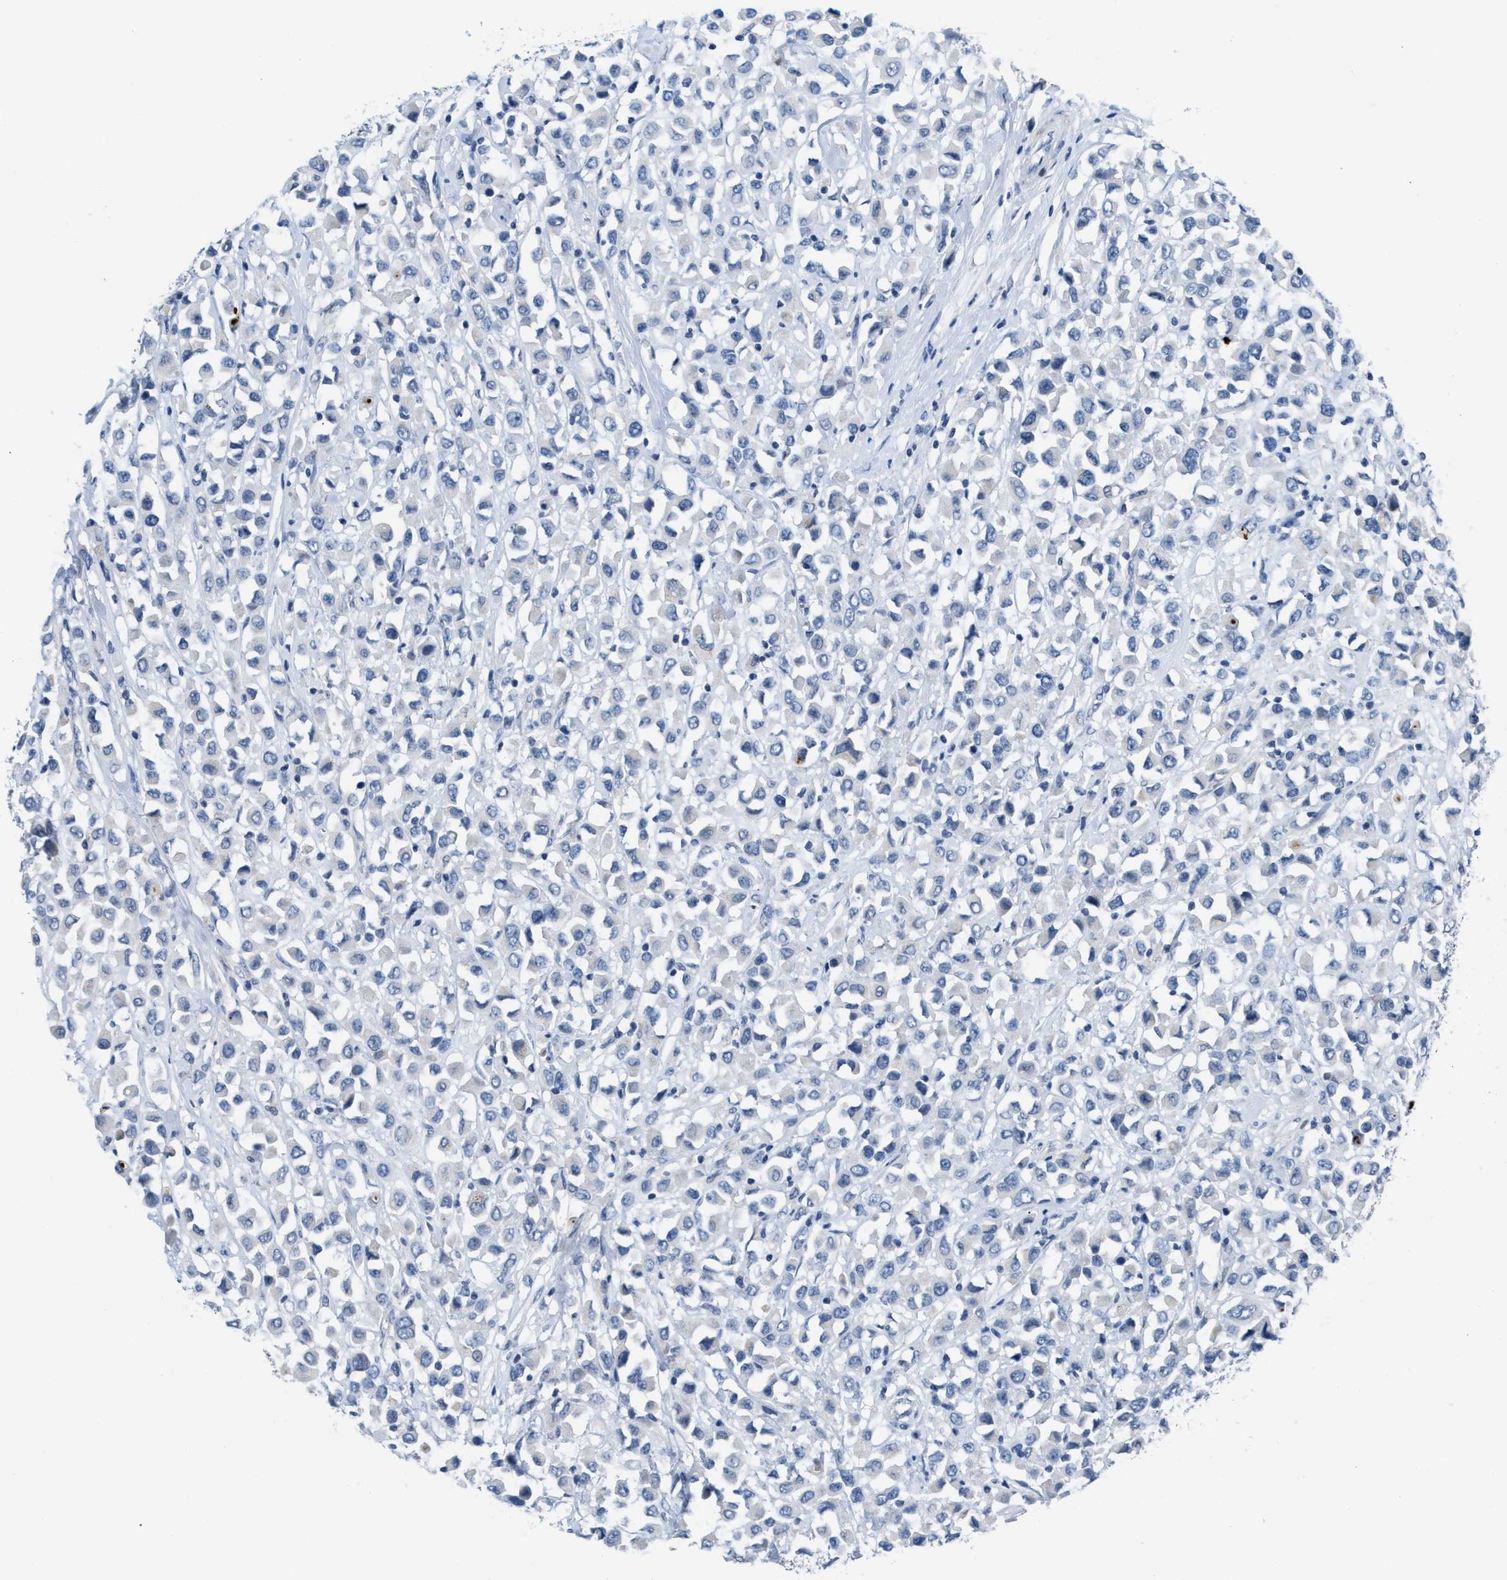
{"staining": {"intensity": "negative", "quantity": "none", "location": "none"}, "tissue": "breast cancer", "cell_type": "Tumor cells", "image_type": "cancer", "snomed": [{"axis": "morphology", "description": "Duct carcinoma"}, {"axis": "topography", "description": "Breast"}], "caption": "Photomicrograph shows no protein positivity in tumor cells of breast cancer tissue.", "gene": "SLC5A5", "patient": {"sex": "female", "age": 61}}